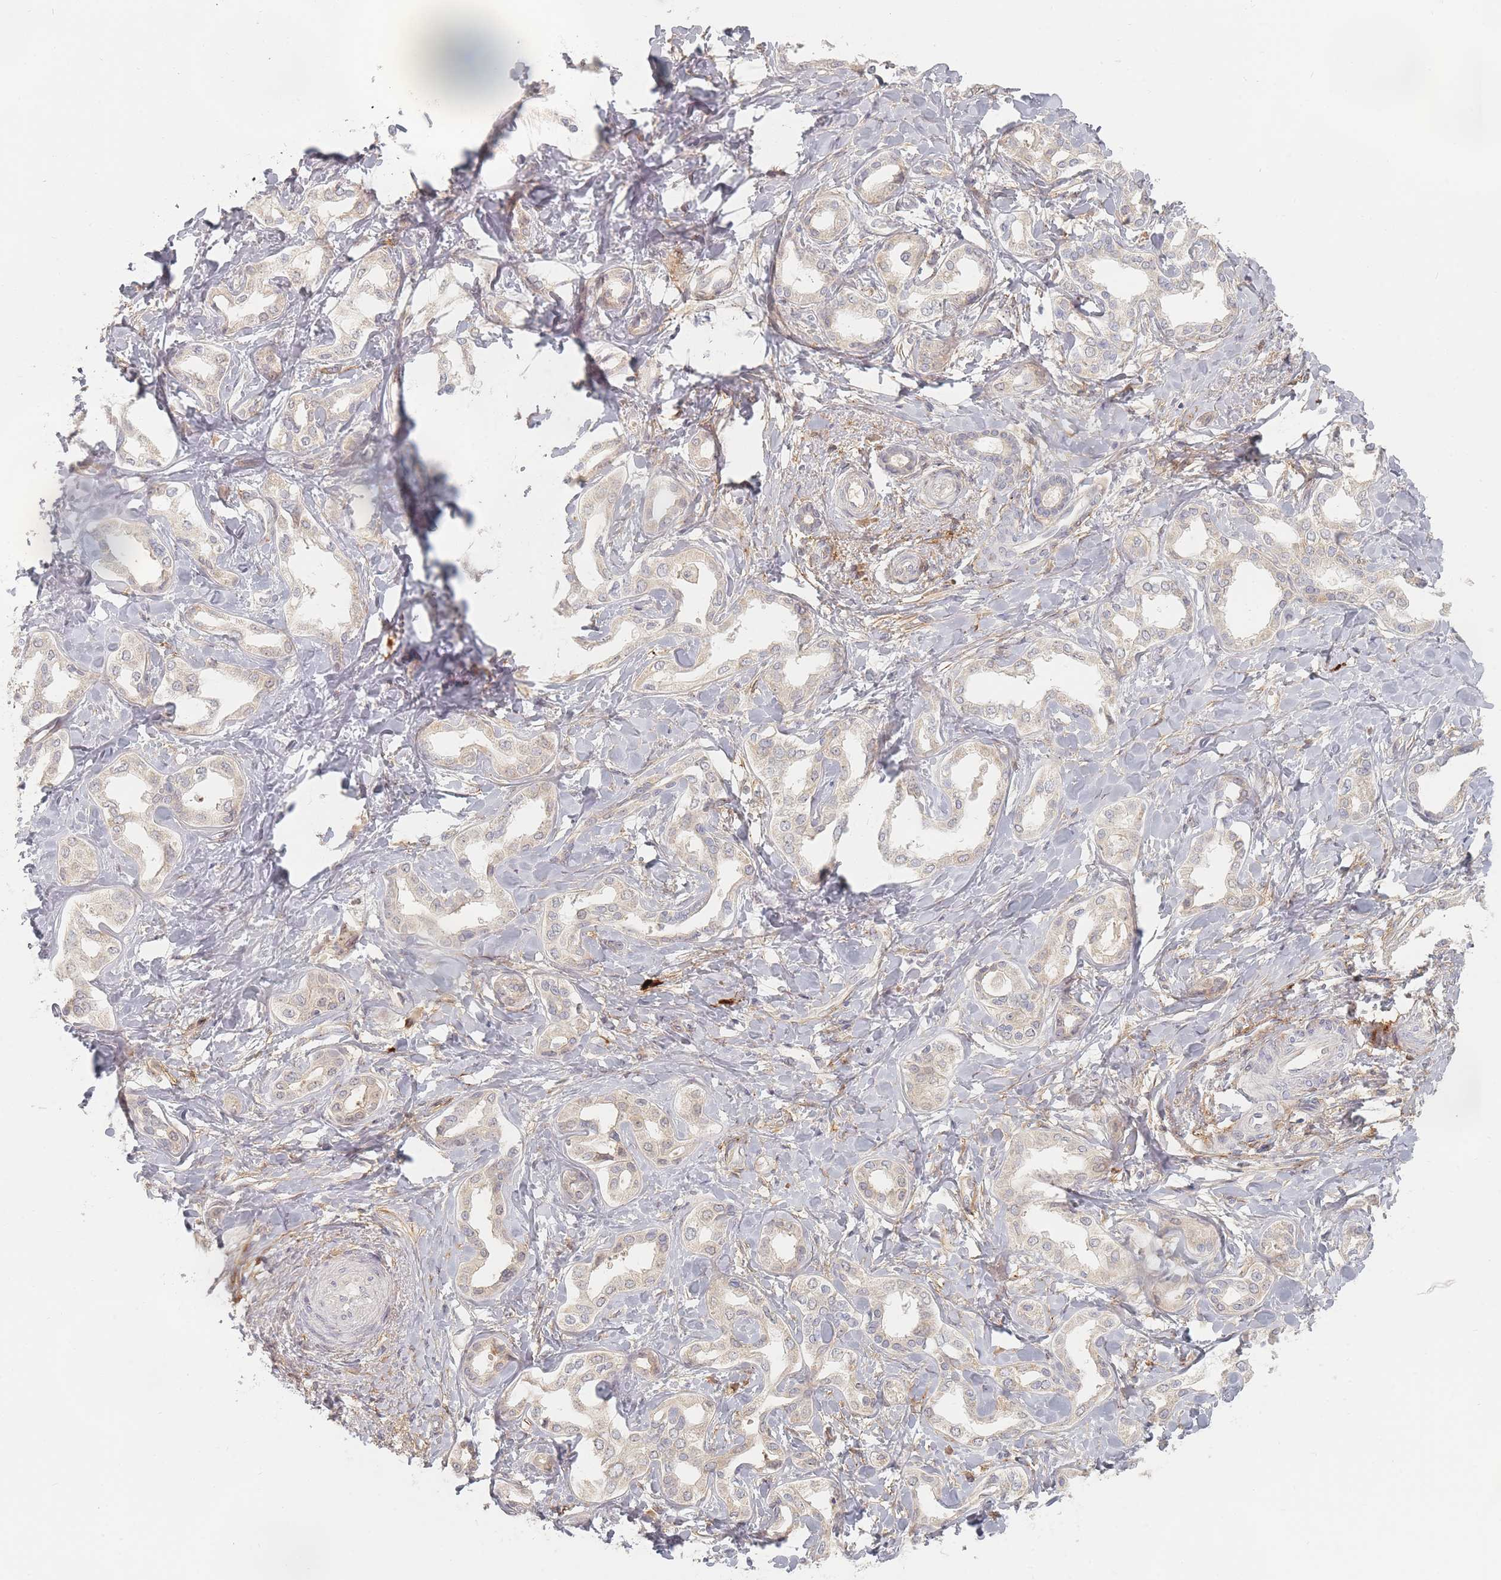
{"staining": {"intensity": "negative", "quantity": "none", "location": "none"}, "tissue": "liver cancer", "cell_type": "Tumor cells", "image_type": "cancer", "snomed": [{"axis": "morphology", "description": "Cholangiocarcinoma"}, {"axis": "topography", "description": "Liver"}], "caption": "Tumor cells are negative for brown protein staining in cholangiocarcinoma (liver).", "gene": "ZKSCAN7", "patient": {"sex": "female", "age": 77}}